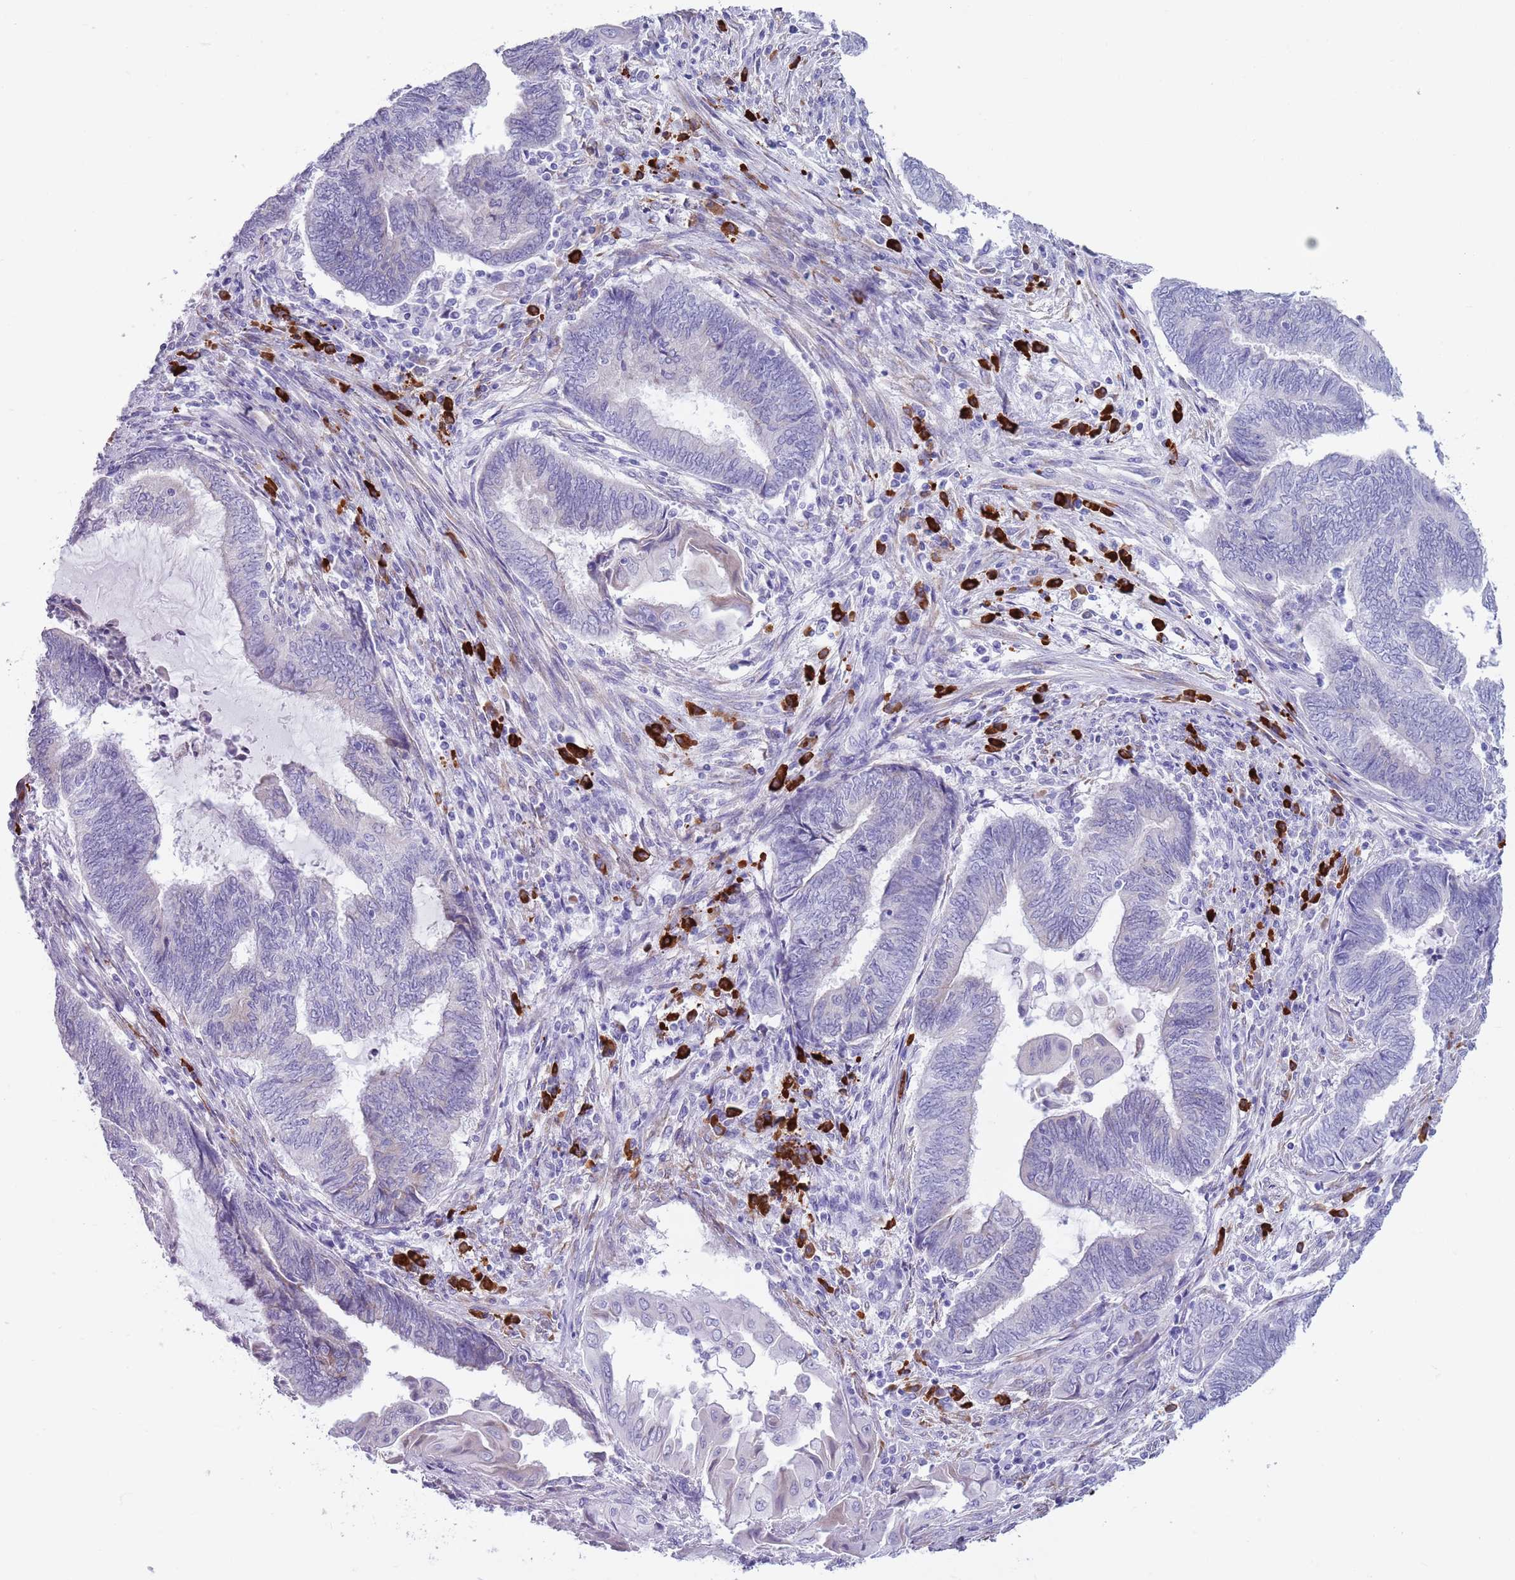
{"staining": {"intensity": "negative", "quantity": "none", "location": "none"}, "tissue": "endometrial cancer", "cell_type": "Tumor cells", "image_type": "cancer", "snomed": [{"axis": "morphology", "description": "Adenocarcinoma, NOS"}, {"axis": "topography", "description": "Uterus"}, {"axis": "topography", "description": "Endometrium"}], "caption": "Immunohistochemistry histopathology image of neoplastic tissue: endometrial cancer stained with DAB exhibits no significant protein positivity in tumor cells.", "gene": "LY6G5B", "patient": {"sex": "female", "age": 70}}